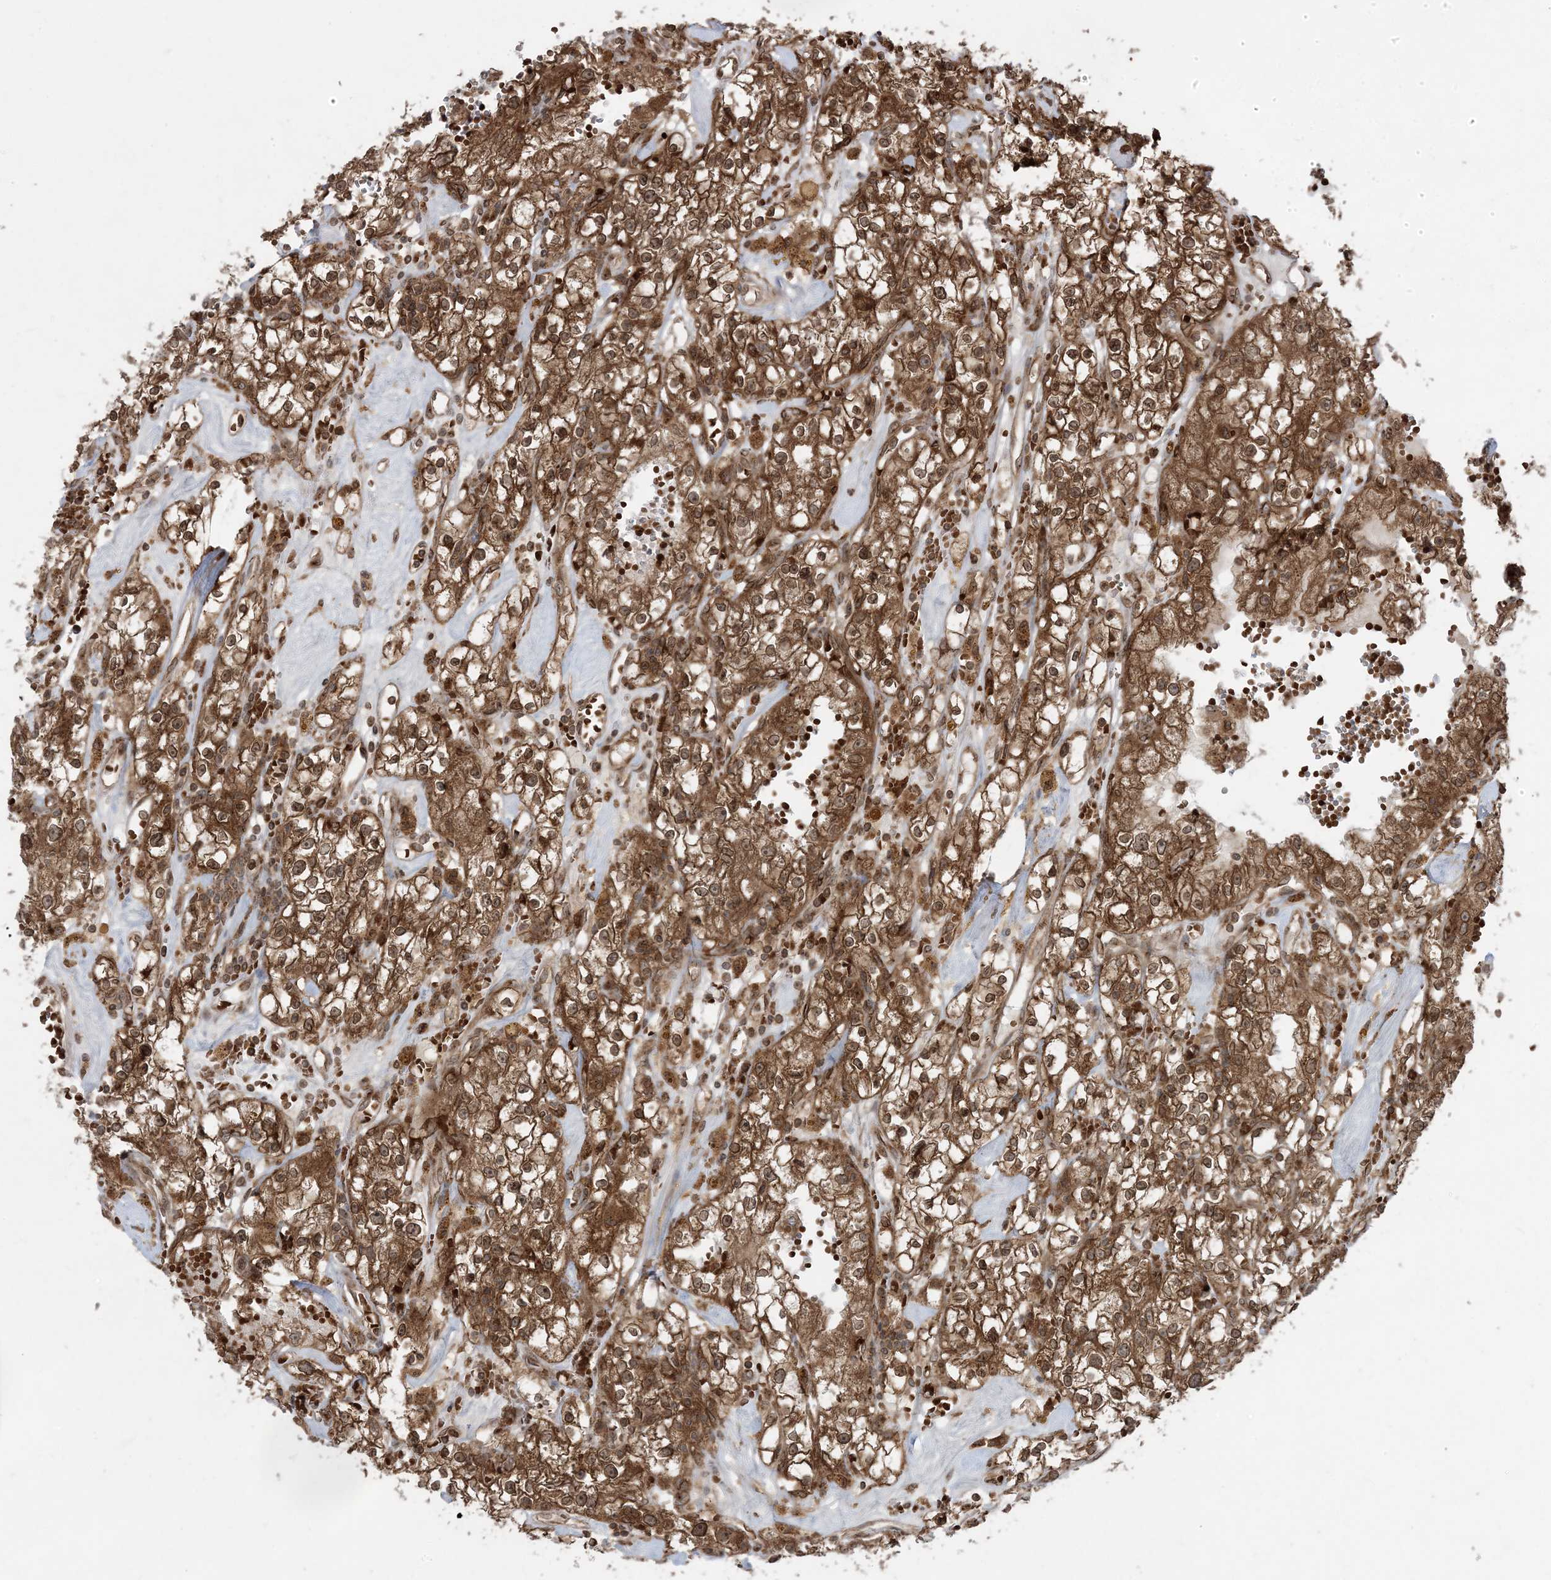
{"staining": {"intensity": "strong", "quantity": ">75%", "location": "cytoplasmic/membranous,nuclear"}, "tissue": "renal cancer", "cell_type": "Tumor cells", "image_type": "cancer", "snomed": [{"axis": "morphology", "description": "Adenocarcinoma, NOS"}, {"axis": "topography", "description": "Kidney"}], "caption": "An image of human renal cancer stained for a protein displays strong cytoplasmic/membranous and nuclear brown staining in tumor cells.", "gene": "DDX19B", "patient": {"sex": "male", "age": 56}}